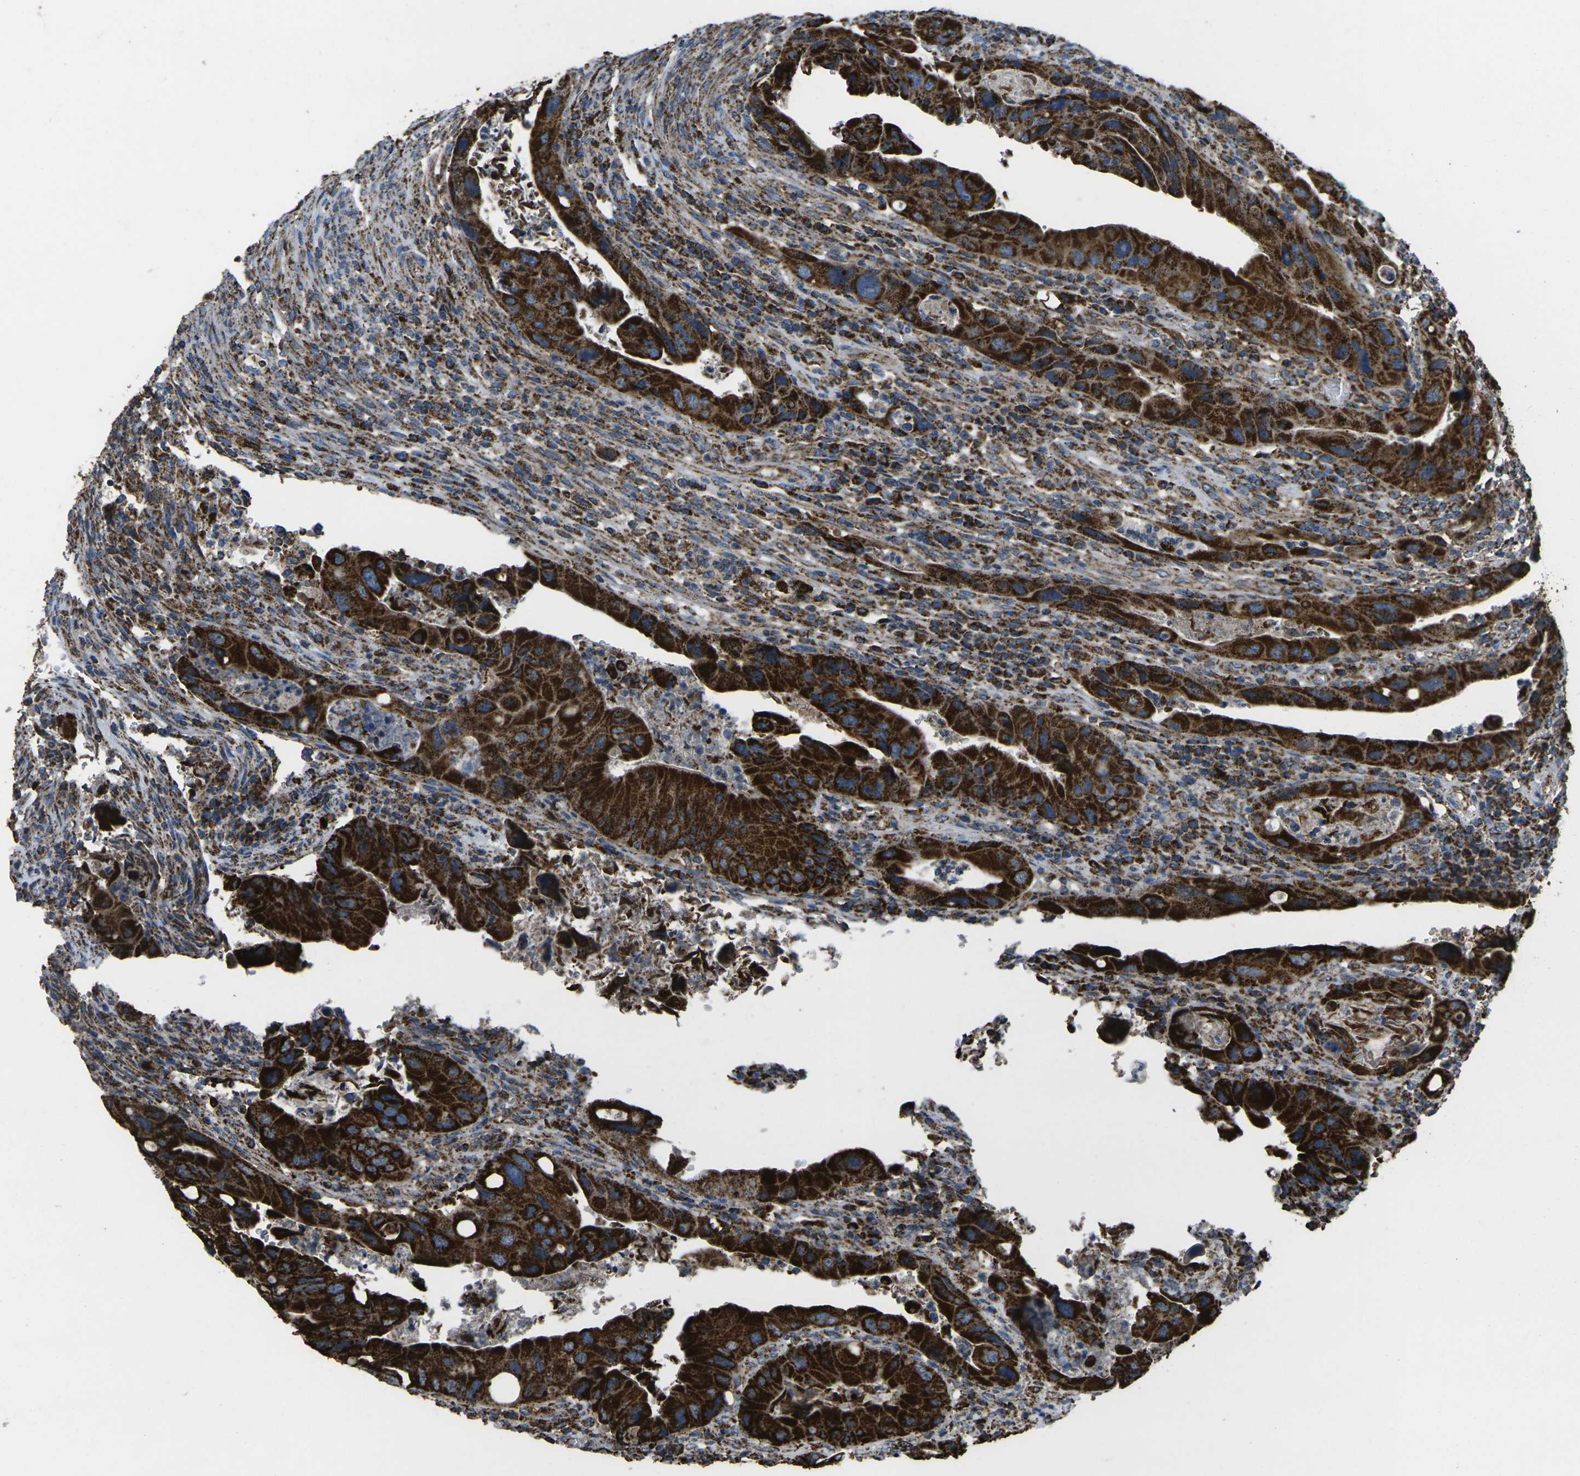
{"staining": {"intensity": "strong", "quantity": ">75%", "location": "cytoplasmic/membranous"}, "tissue": "colorectal cancer", "cell_type": "Tumor cells", "image_type": "cancer", "snomed": [{"axis": "morphology", "description": "Adenocarcinoma, NOS"}, {"axis": "topography", "description": "Rectum"}], "caption": "This photomicrograph demonstrates immunohistochemistry staining of human adenocarcinoma (colorectal), with high strong cytoplasmic/membranous staining in approximately >75% of tumor cells.", "gene": "KLHL5", "patient": {"sex": "female", "age": 57}}